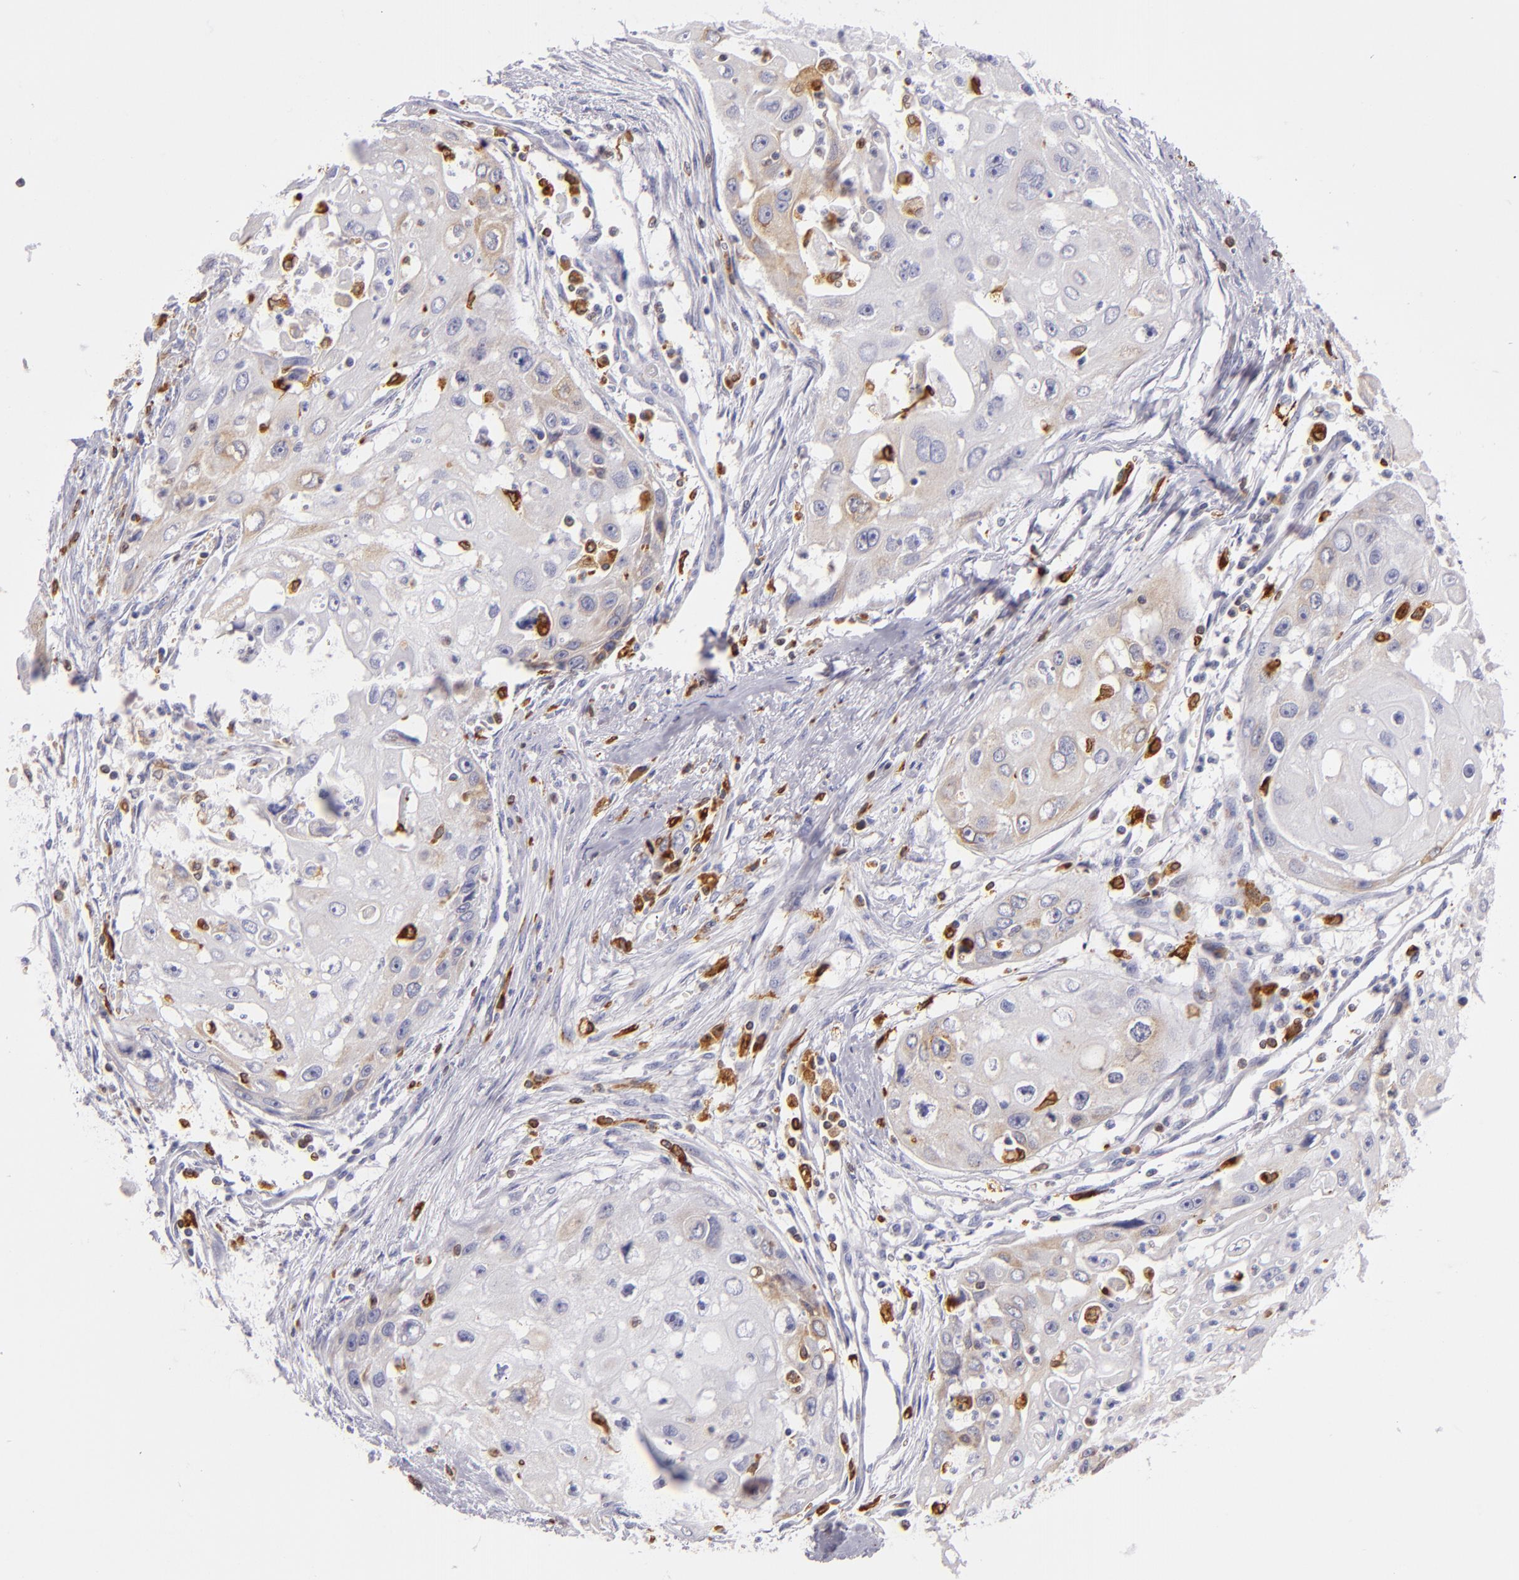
{"staining": {"intensity": "moderate", "quantity": "25%-75%", "location": "cytoplasmic/membranous"}, "tissue": "head and neck cancer", "cell_type": "Tumor cells", "image_type": "cancer", "snomed": [{"axis": "morphology", "description": "Squamous cell carcinoma, NOS"}, {"axis": "topography", "description": "Head-Neck"}], "caption": "Tumor cells demonstrate medium levels of moderate cytoplasmic/membranous staining in approximately 25%-75% of cells in head and neck squamous cell carcinoma.", "gene": "CD74", "patient": {"sex": "male", "age": 64}}